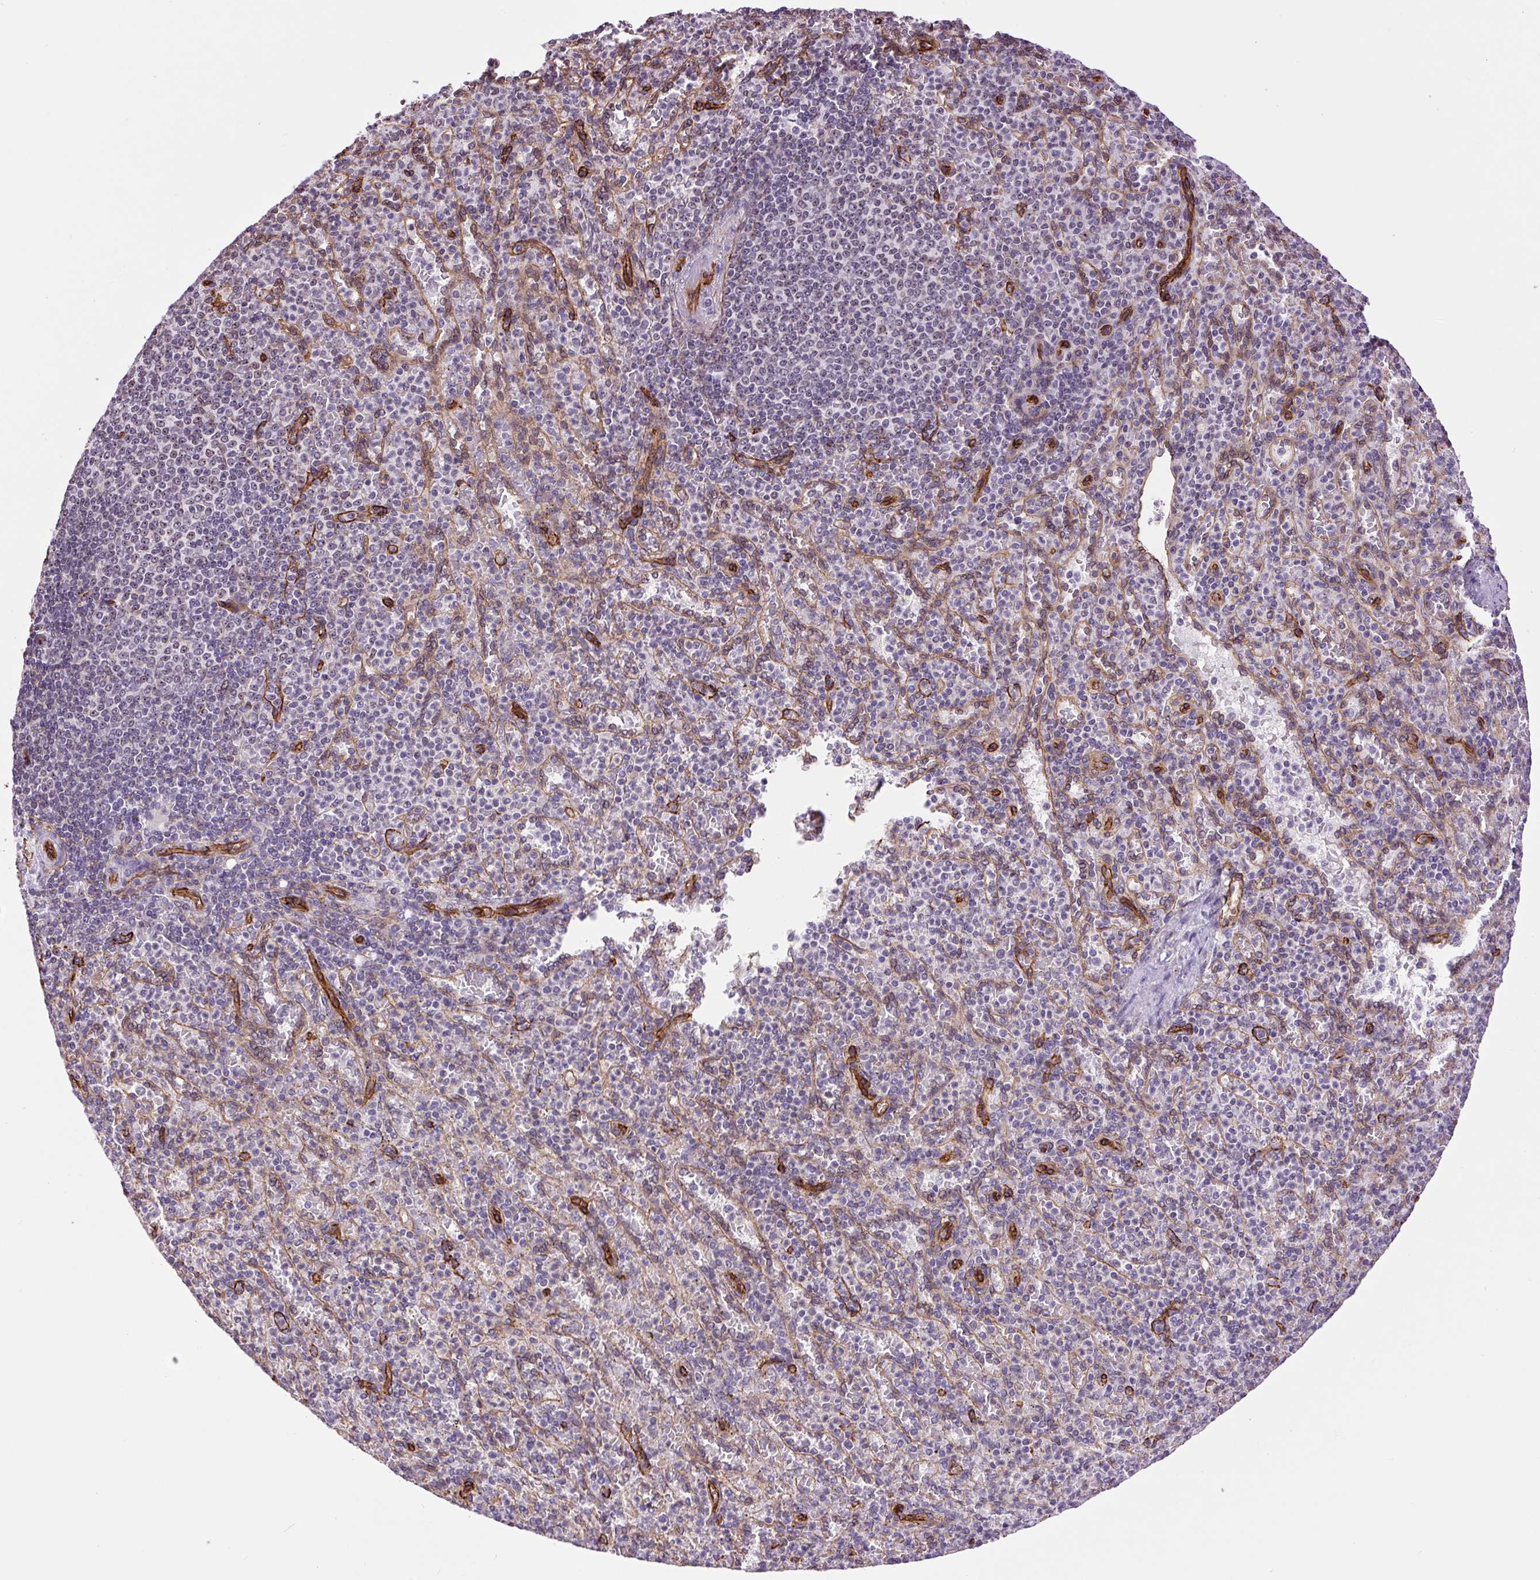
{"staining": {"intensity": "negative", "quantity": "none", "location": "none"}, "tissue": "spleen", "cell_type": "Cells in red pulp", "image_type": "normal", "snomed": [{"axis": "morphology", "description": "Normal tissue, NOS"}, {"axis": "topography", "description": "Spleen"}], "caption": "Immunohistochemistry (IHC) of normal spleen exhibits no staining in cells in red pulp. (DAB immunohistochemistry, high magnification).", "gene": "MYO5C", "patient": {"sex": "female", "age": 74}}